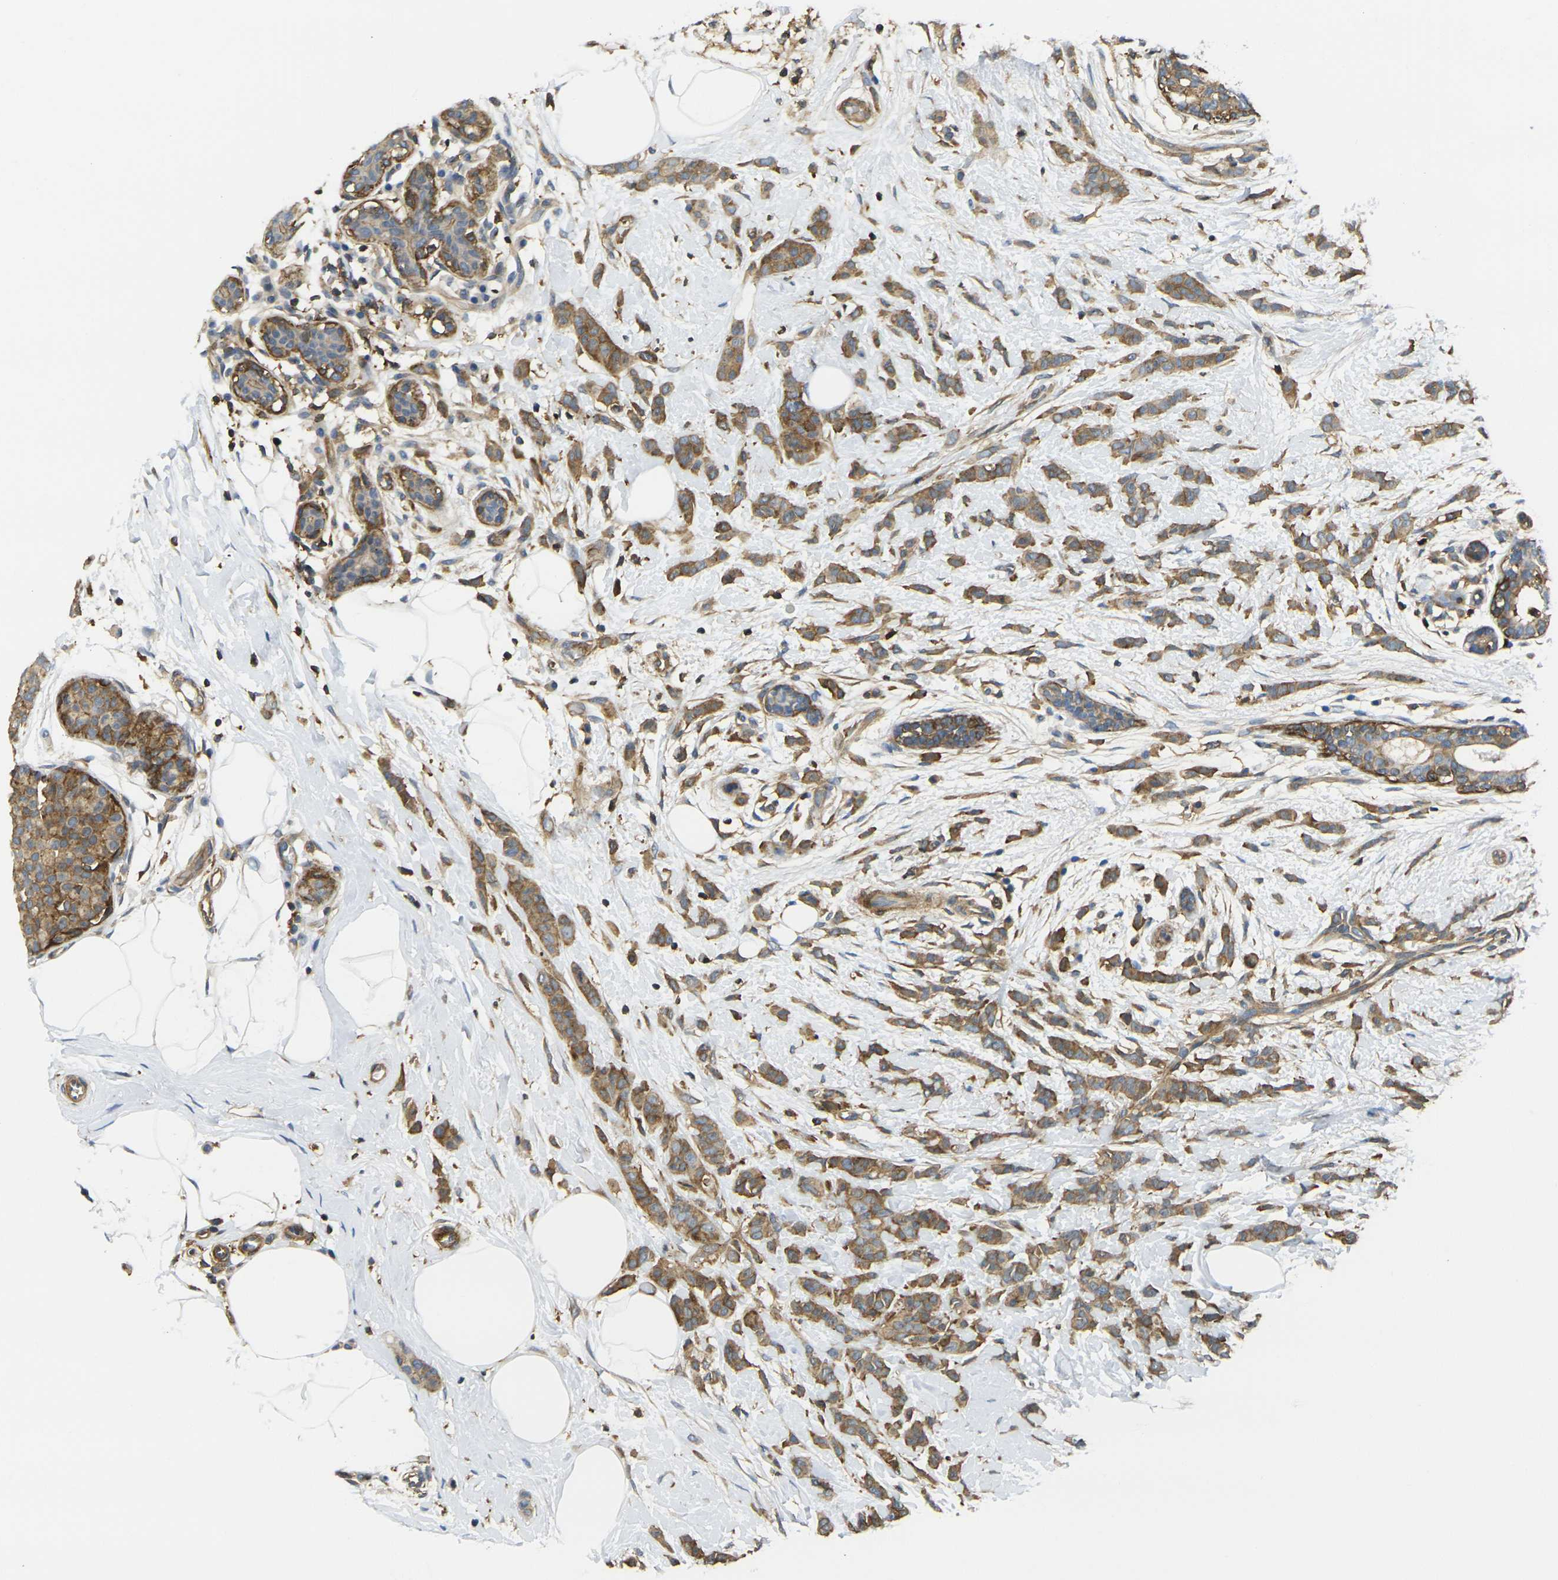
{"staining": {"intensity": "moderate", "quantity": ">75%", "location": "cytoplasmic/membranous"}, "tissue": "breast cancer", "cell_type": "Tumor cells", "image_type": "cancer", "snomed": [{"axis": "morphology", "description": "Lobular carcinoma, in situ"}, {"axis": "morphology", "description": "Lobular carcinoma"}, {"axis": "topography", "description": "Breast"}], "caption": "IHC (DAB (3,3'-diaminobenzidine)) staining of breast cancer demonstrates moderate cytoplasmic/membranous protein positivity in approximately >75% of tumor cells.", "gene": "LASP1", "patient": {"sex": "female", "age": 41}}